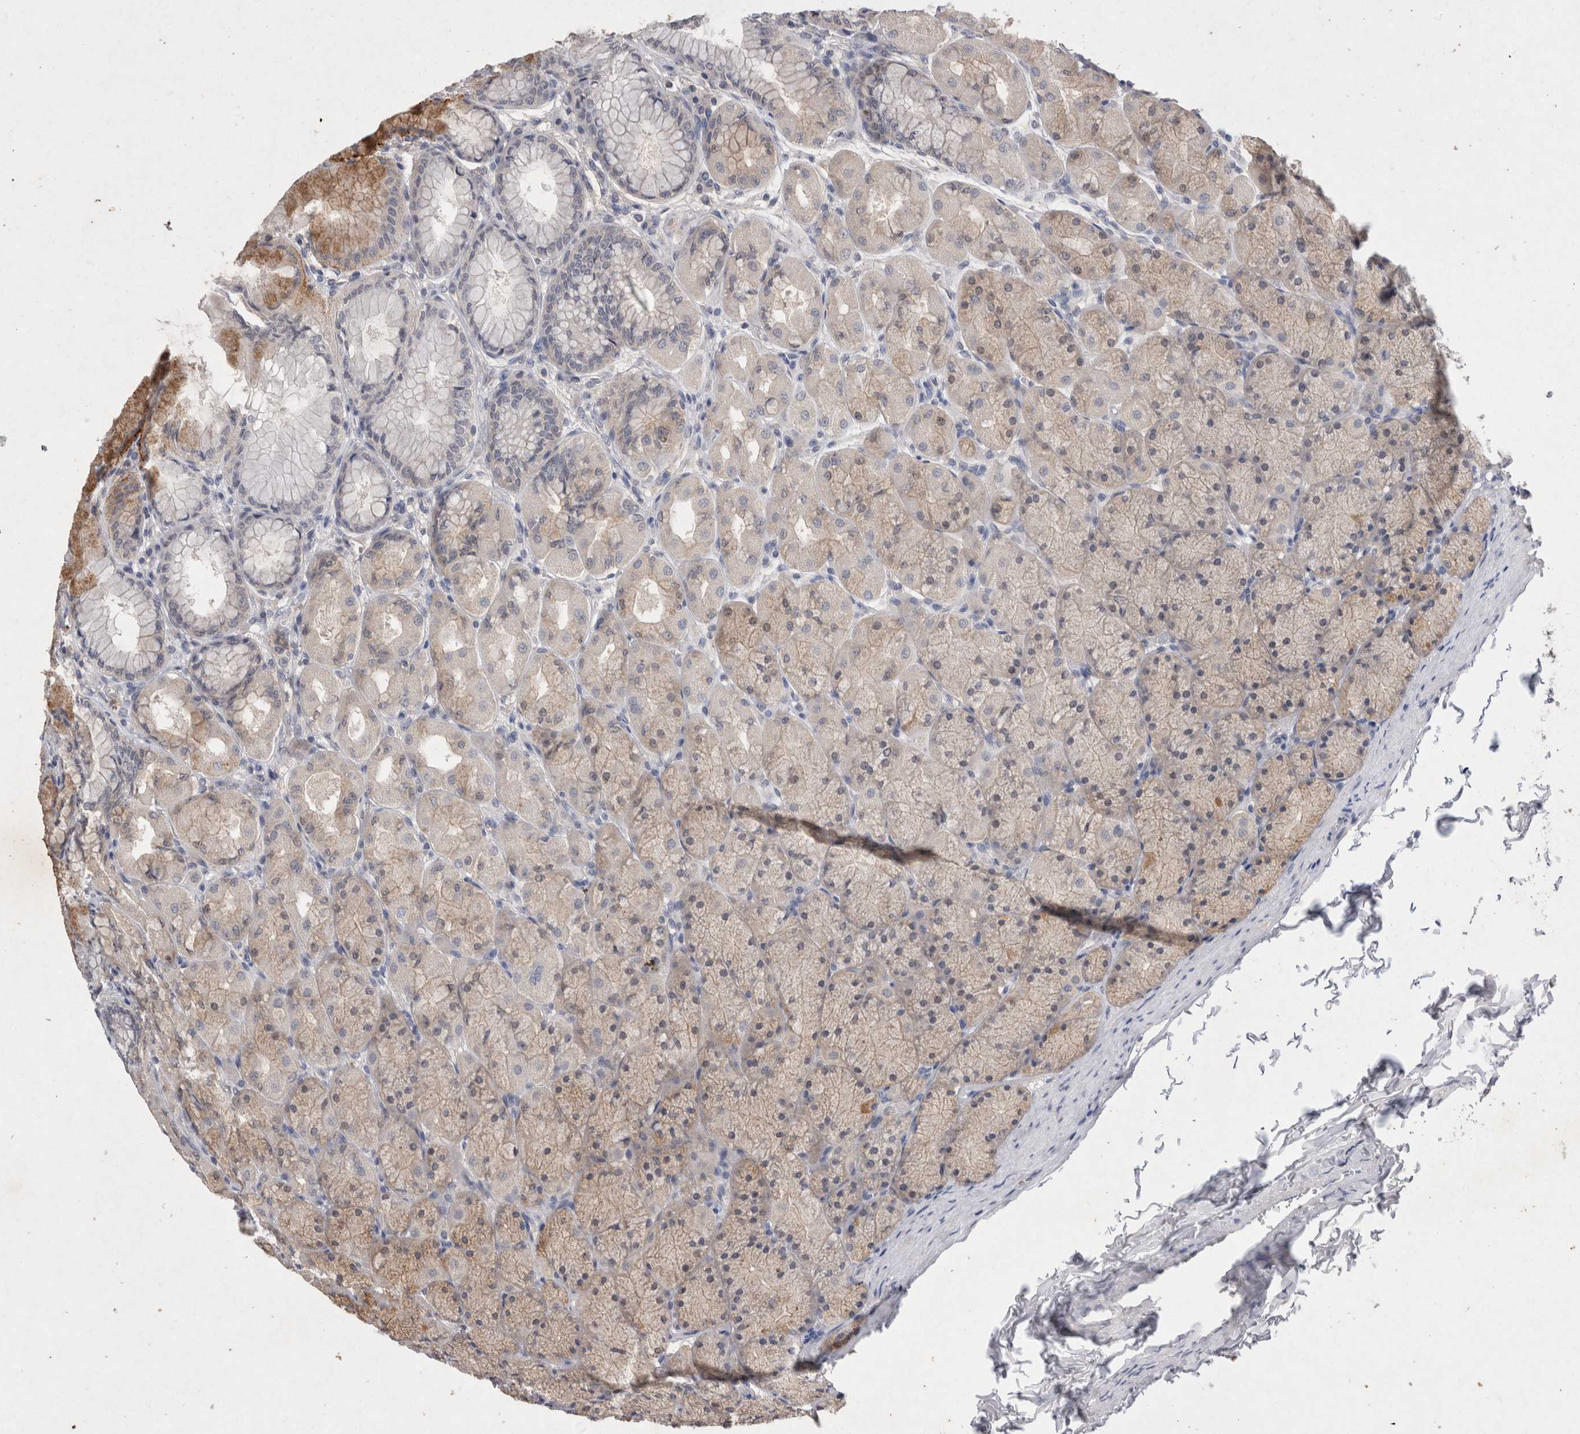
{"staining": {"intensity": "strong", "quantity": "25%-75%", "location": "cytoplasmic/membranous"}, "tissue": "stomach", "cell_type": "Glandular cells", "image_type": "normal", "snomed": [{"axis": "morphology", "description": "Normal tissue, NOS"}, {"axis": "topography", "description": "Stomach, upper"}], "caption": "Strong cytoplasmic/membranous staining for a protein is appreciated in approximately 25%-75% of glandular cells of benign stomach using immunohistochemistry.", "gene": "RASSF3", "patient": {"sex": "female", "age": 56}}